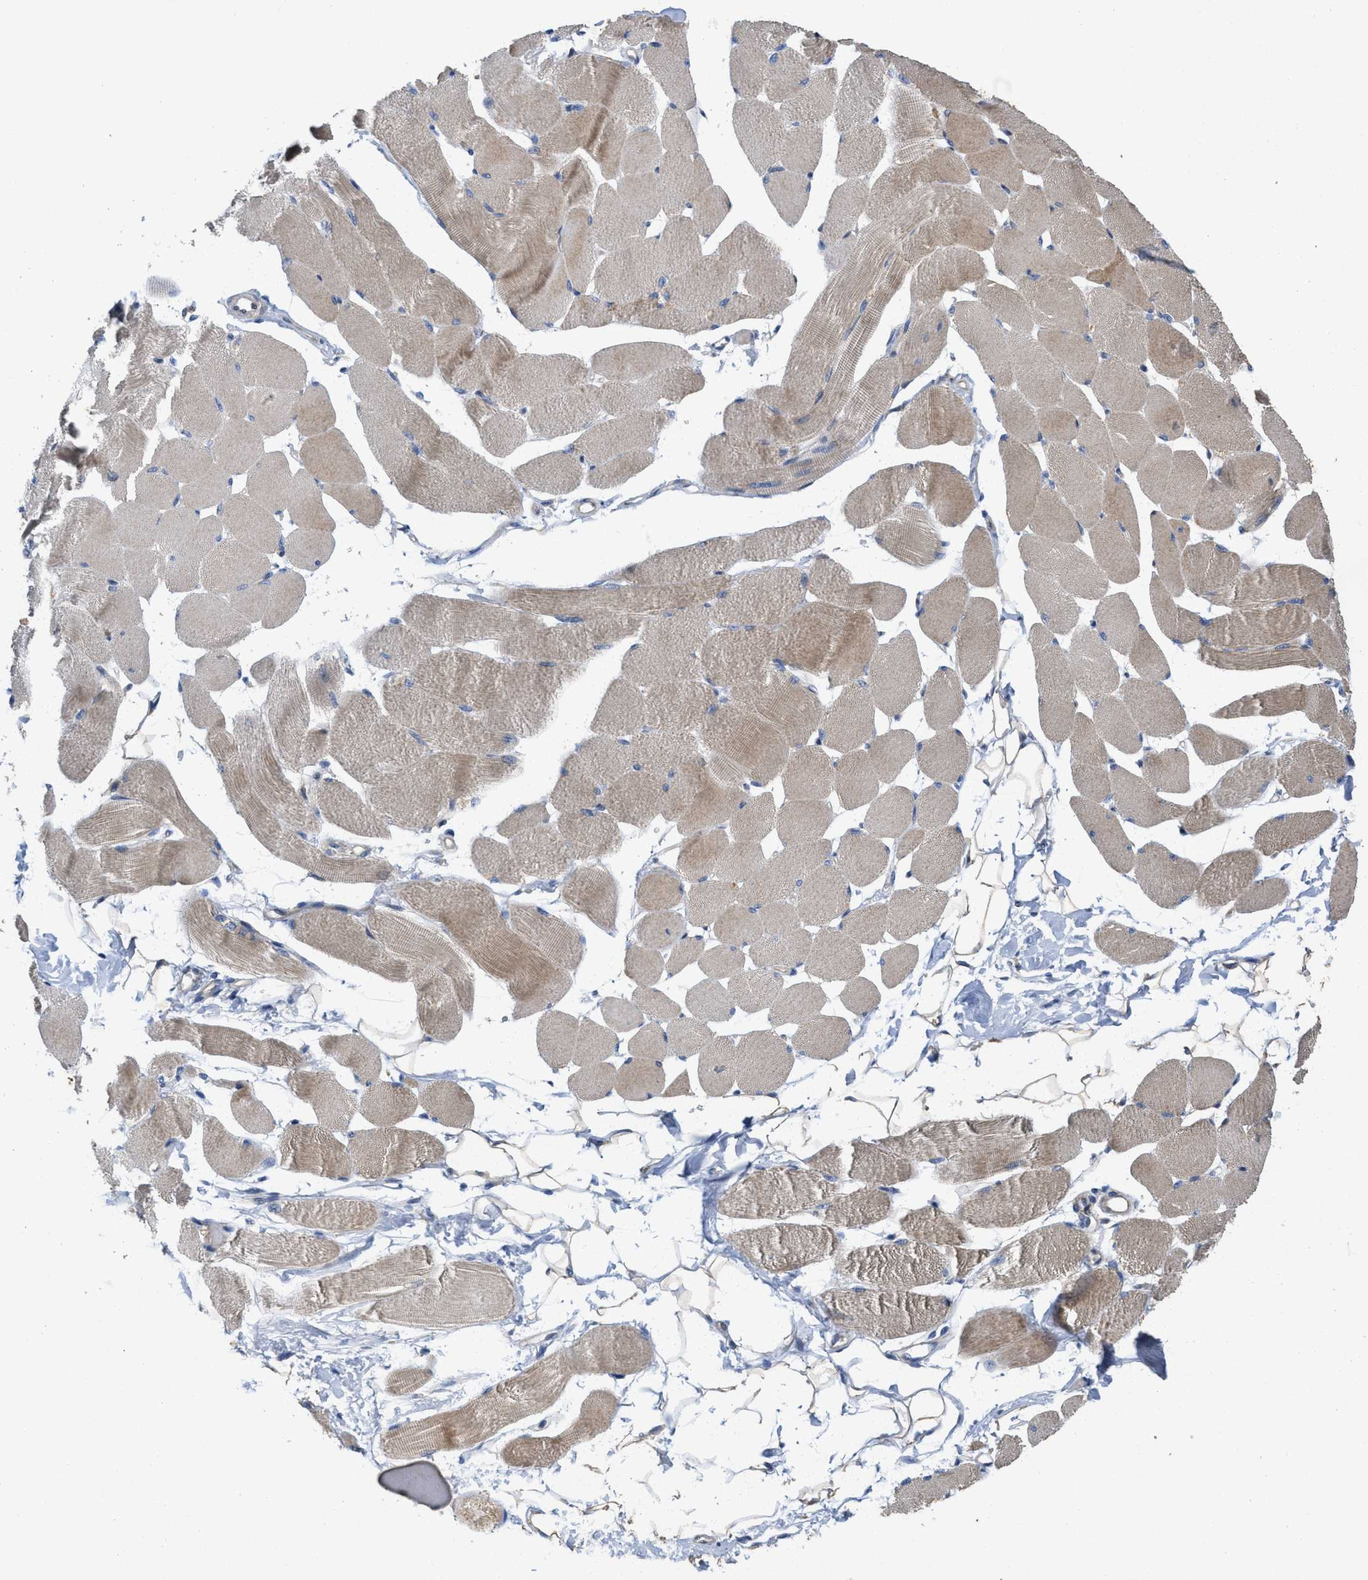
{"staining": {"intensity": "moderate", "quantity": ">75%", "location": "cytoplasmic/membranous"}, "tissue": "skeletal muscle", "cell_type": "Myocytes", "image_type": "normal", "snomed": [{"axis": "morphology", "description": "Normal tissue, NOS"}, {"axis": "topography", "description": "Skeletal muscle"}, {"axis": "topography", "description": "Peripheral nerve tissue"}], "caption": "IHC micrograph of benign skeletal muscle: human skeletal muscle stained using IHC shows medium levels of moderate protein expression localized specifically in the cytoplasmic/membranous of myocytes, appearing as a cytoplasmic/membranous brown color.", "gene": "CDPF1", "patient": {"sex": "female", "age": 84}}